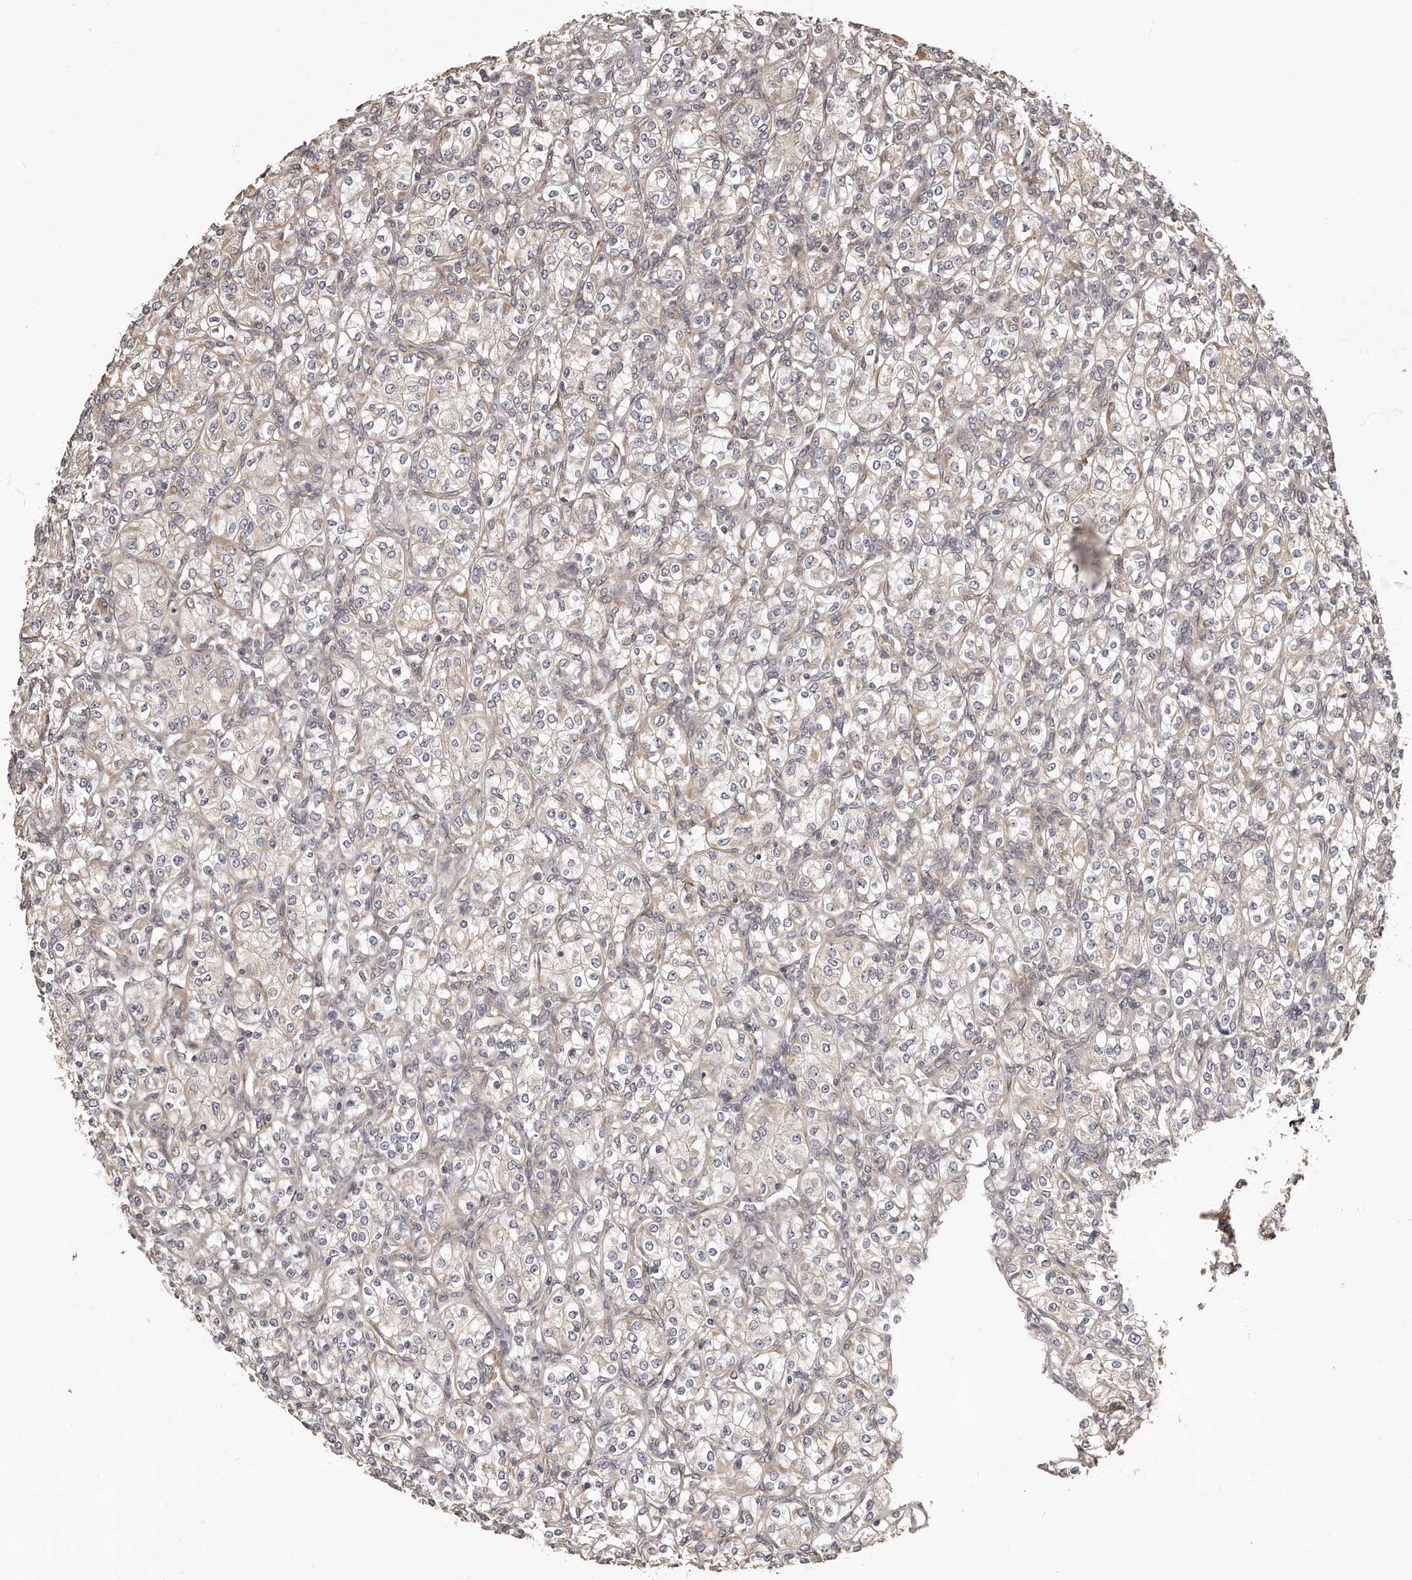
{"staining": {"intensity": "negative", "quantity": "none", "location": "none"}, "tissue": "renal cancer", "cell_type": "Tumor cells", "image_type": "cancer", "snomed": [{"axis": "morphology", "description": "Adenocarcinoma, NOS"}, {"axis": "topography", "description": "Kidney"}], "caption": "Immunohistochemistry (IHC) image of neoplastic tissue: renal adenocarcinoma stained with DAB (3,3'-diaminobenzidine) displays no significant protein expression in tumor cells.", "gene": "TRAPPC14", "patient": {"sex": "male", "age": 77}}